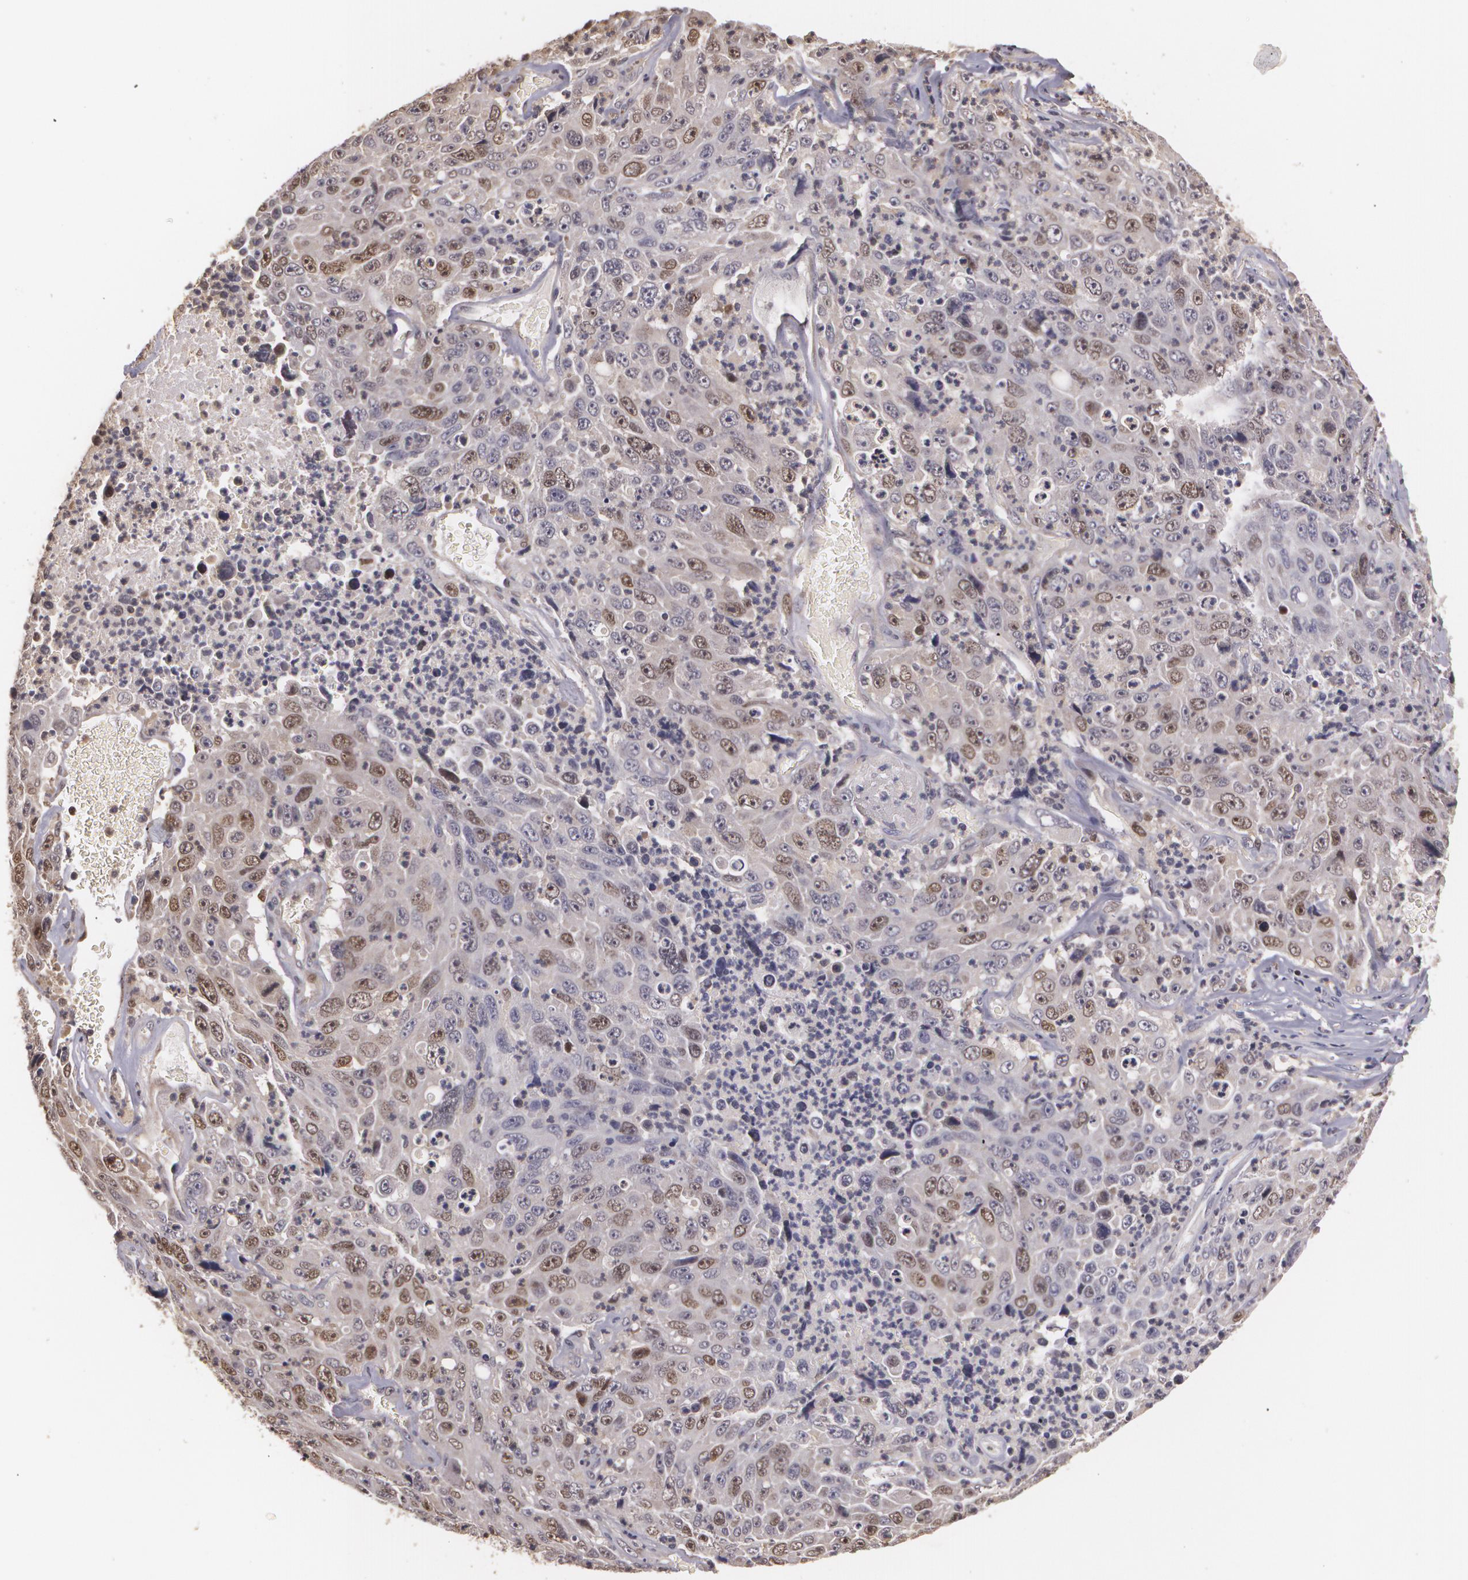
{"staining": {"intensity": "weak", "quantity": "25%-75%", "location": "cytoplasmic/membranous,nuclear"}, "tissue": "lung cancer", "cell_type": "Tumor cells", "image_type": "cancer", "snomed": [{"axis": "morphology", "description": "Squamous cell carcinoma, NOS"}, {"axis": "topography", "description": "Lung"}], "caption": "Protein staining demonstrates weak cytoplasmic/membranous and nuclear positivity in about 25%-75% of tumor cells in lung cancer. Immunohistochemistry stains the protein of interest in brown and the nuclei are stained blue.", "gene": "BRCA1", "patient": {"sex": "male", "age": 64}}